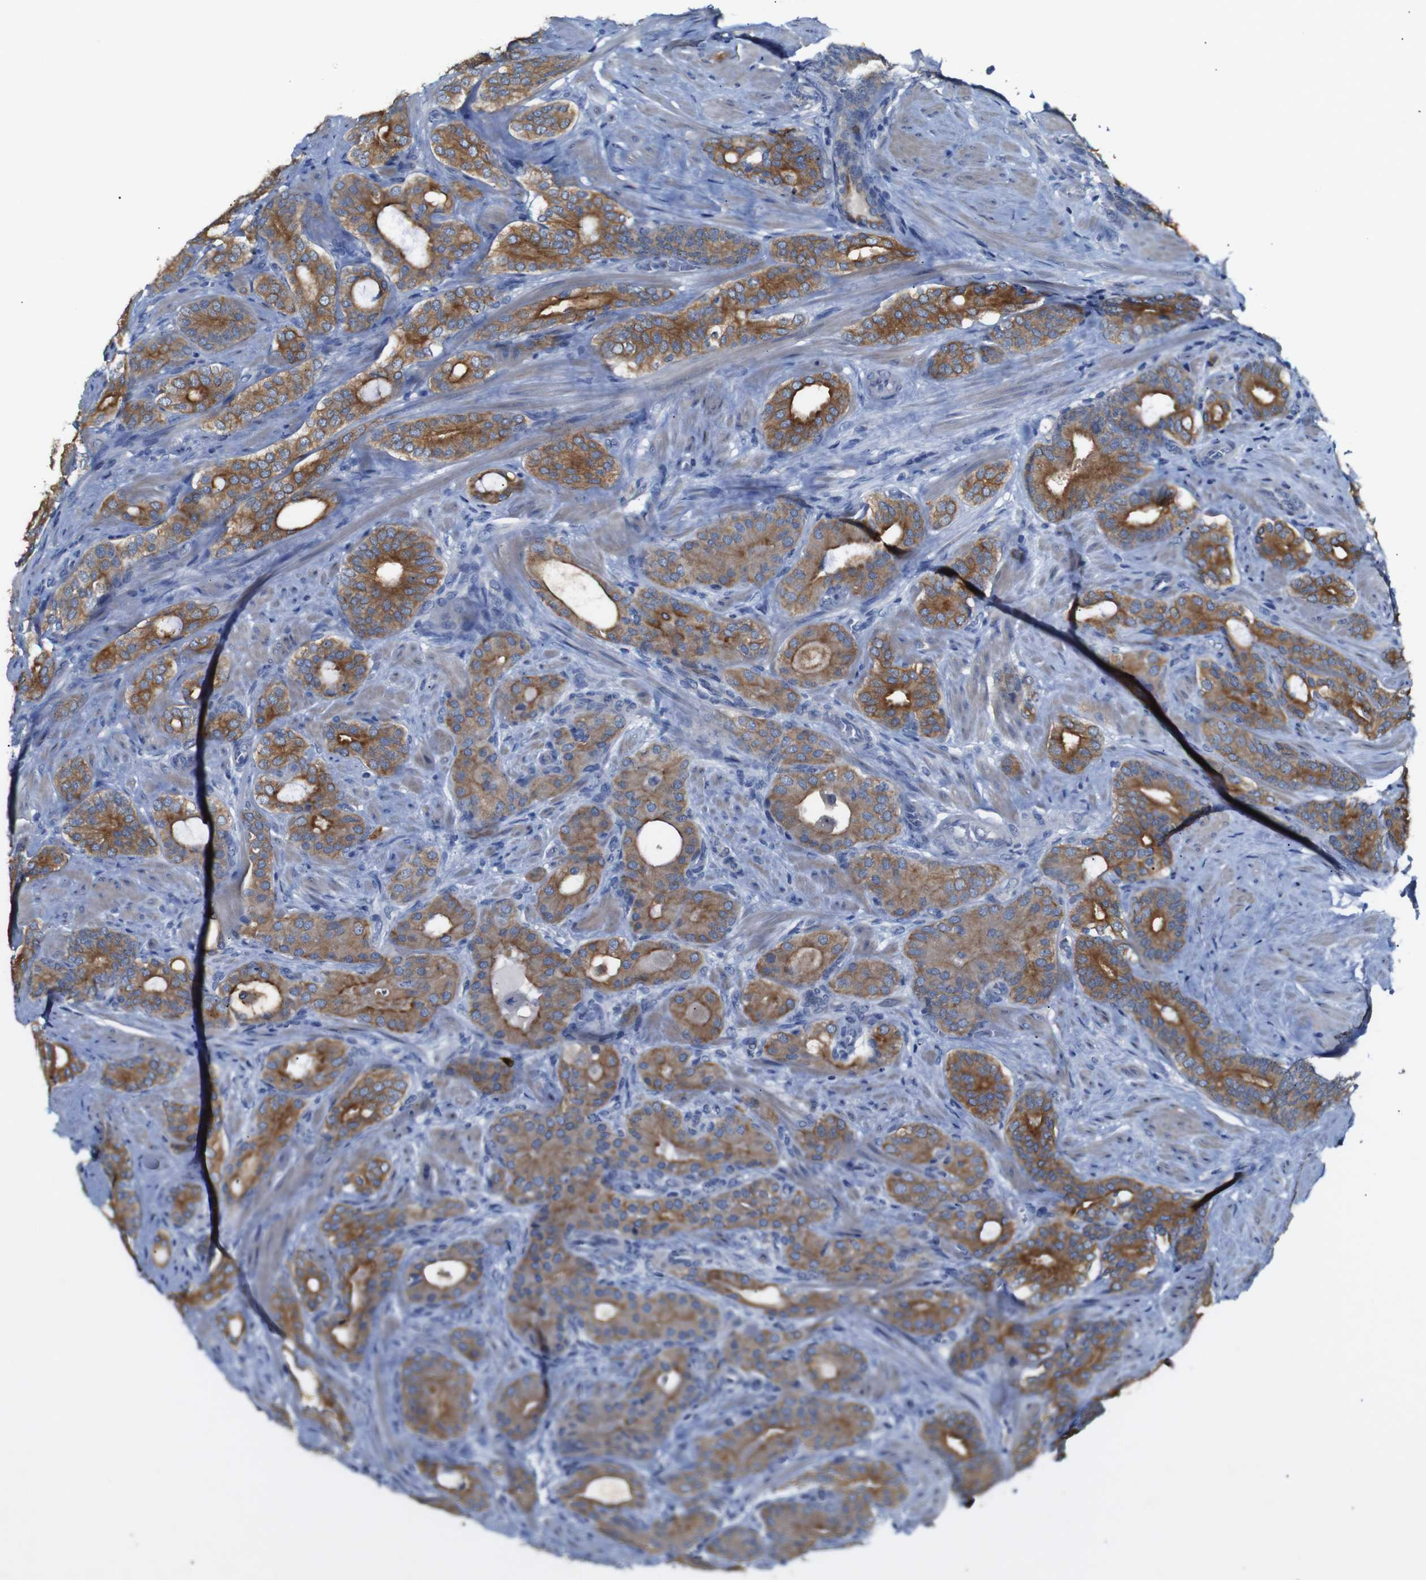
{"staining": {"intensity": "moderate", "quantity": ">75%", "location": "cytoplasmic/membranous"}, "tissue": "prostate cancer", "cell_type": "Tumor cells", "image_type": "cancer", "snomed": [{"axis": "morphology", "description": "Adenocarcinoma, Low grade"}, {"axis": "topography", "description": "Prostate"}], "caption": "Immunohistochemical staining of human low-grade adenocarcinoma (prostate) reveals moderate cytoplasmic/membranous protein positivity in approximately >75% of tumor cells.", "gene": "ALOX15", "patient": {"sex": "male", "age": 63}}